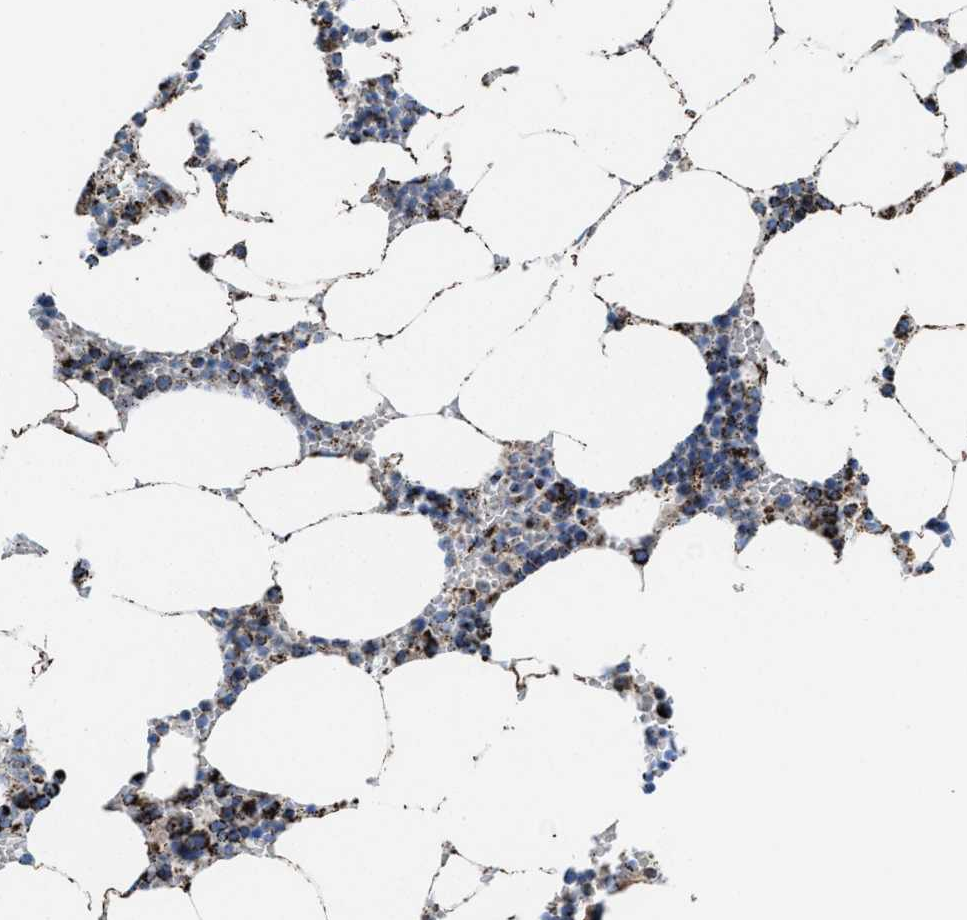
{"staining": {"intensity": "strong", "quantity": "25%-75%", "location": "cytoplasmic/membranous"}, "tissue": "bone marrow", "cell_type": "Hematopoietic cells", "image_type": "normal", "snomed": [{"axis": "morphology", "description": "Normal tissue, NOS"}, {"axis": "topography", "description": "Bone marrow"}], "caption": "Immunohistochemical staining of unremarkable human bone marrow demonstrates high levels of strong cytoplasmic/membranous expression in about 25%-75% of hematopoietic cells. (IHC, brightfield microscopy, high magnification).", "gene": "ECHS1", "patient": {"sex": "male", "age": 70}}